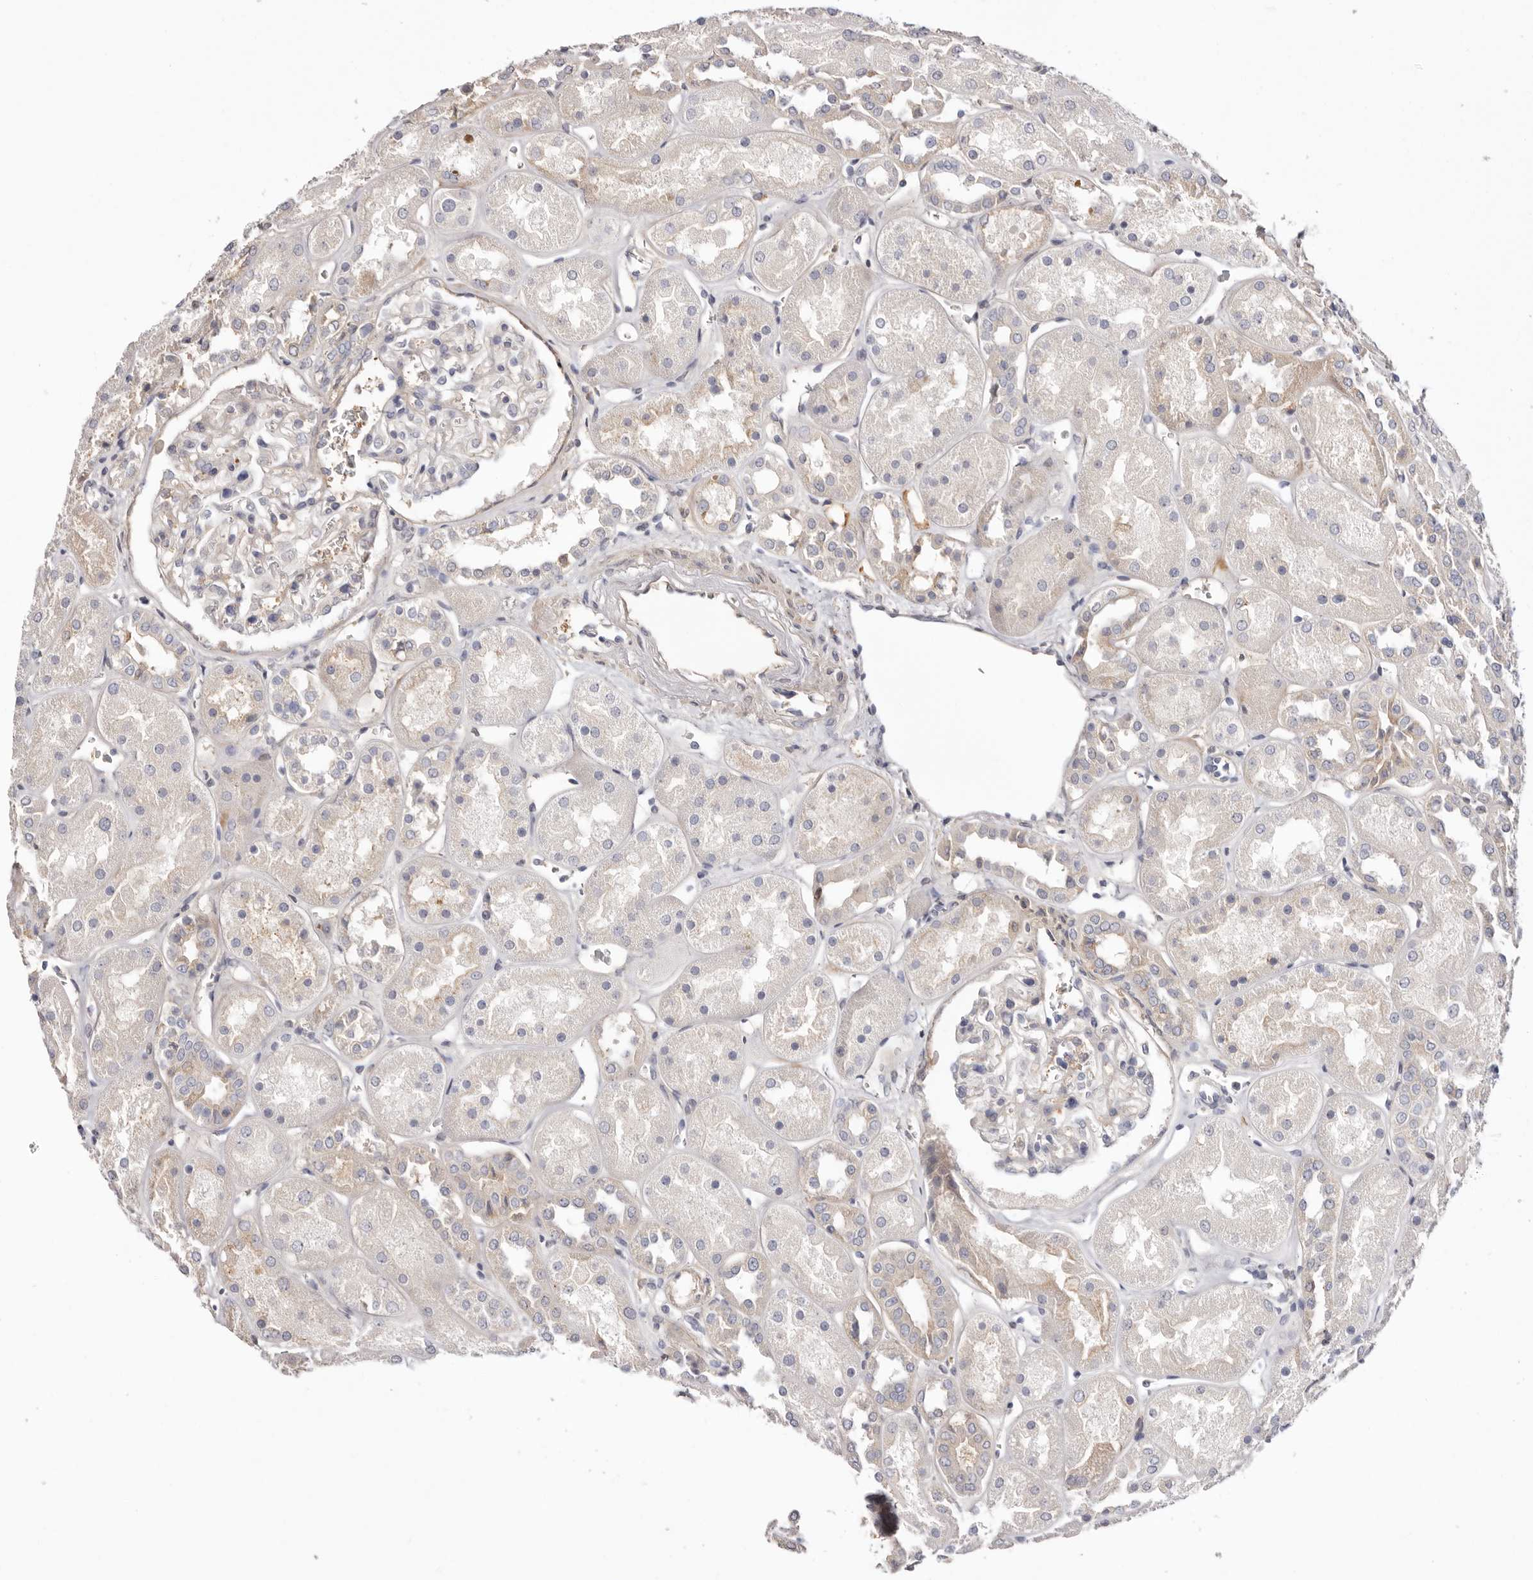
{"staining": {"intensity": "weak", "quantity": "<25%", "location": "cytoplasmic/membranous"}, "tissue": "kidney", "cell_type": "Cells in glomeruli", "image_type": "normal", "snomed": [{"axis": "morphology", "description": "Normal tissue, NOS"}, {"axis": "topography", "description": "Kidney"}], "caption": "IHC image of unremarkable human kidney stained for a protein (brown), which reveals no expression in cells in glomeruli.", "gene": "LMLN", "patient": {"sex": "male", "age": 70}}